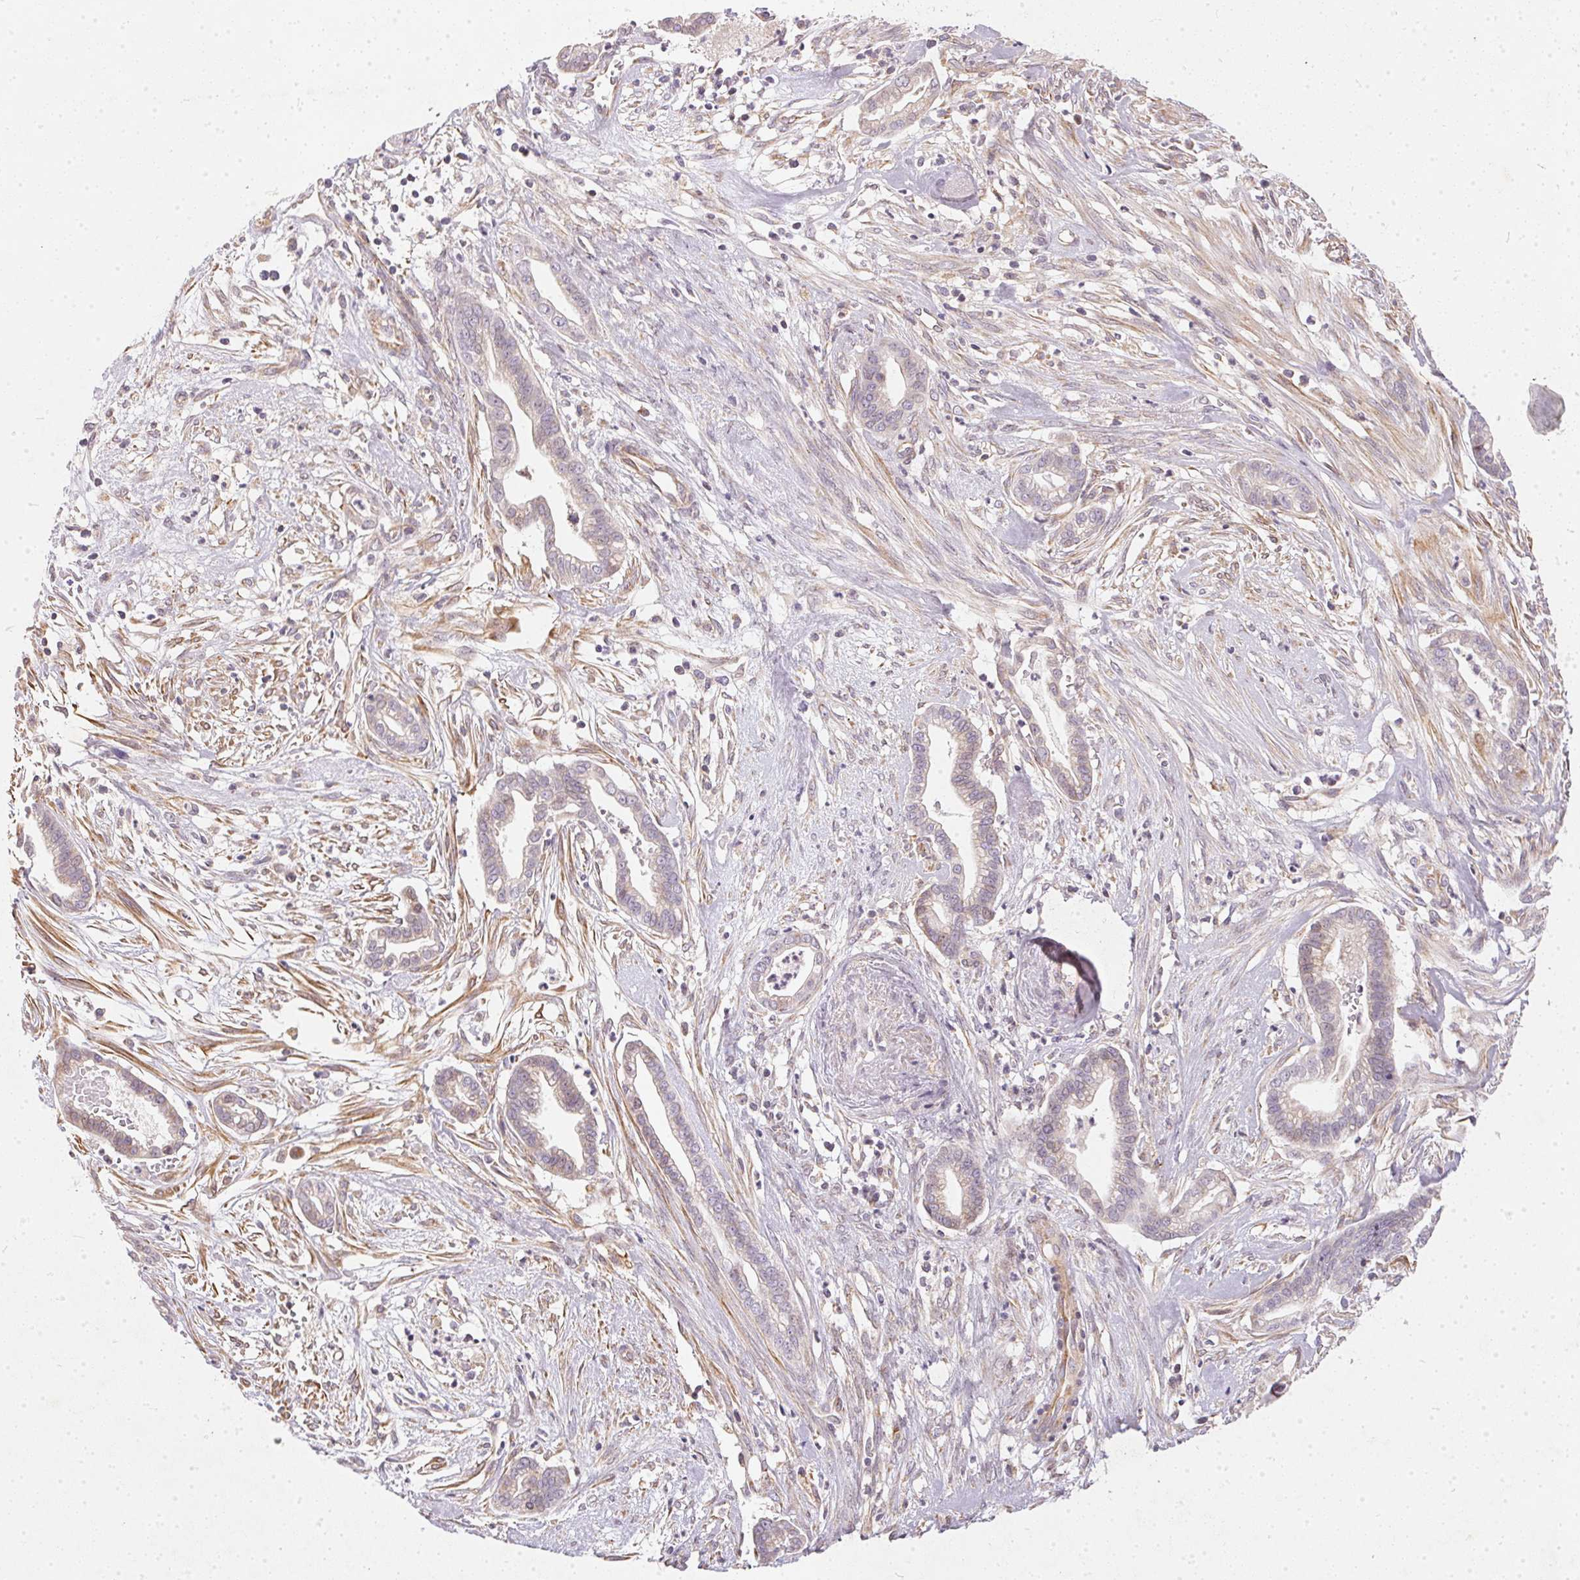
{"staining": {"intensity": "weak", "quantity": "<25%", "location": "cytoplasmic/membranous"}, "tissue": "cervical cancer", "cell_type": "Tumor cells", "image_type": "cancer", "snomed": [{"axis": "morphology", "description": "Adenocarcinoma, NOS"}, {"axis": "topography", "description": "Cervix"}], "caption": "The image shows no staining of tumor cells in cervical adenocarcinoma.", "gene": "VWA5B2", "patient": {"sex": "female", "age": 62}}